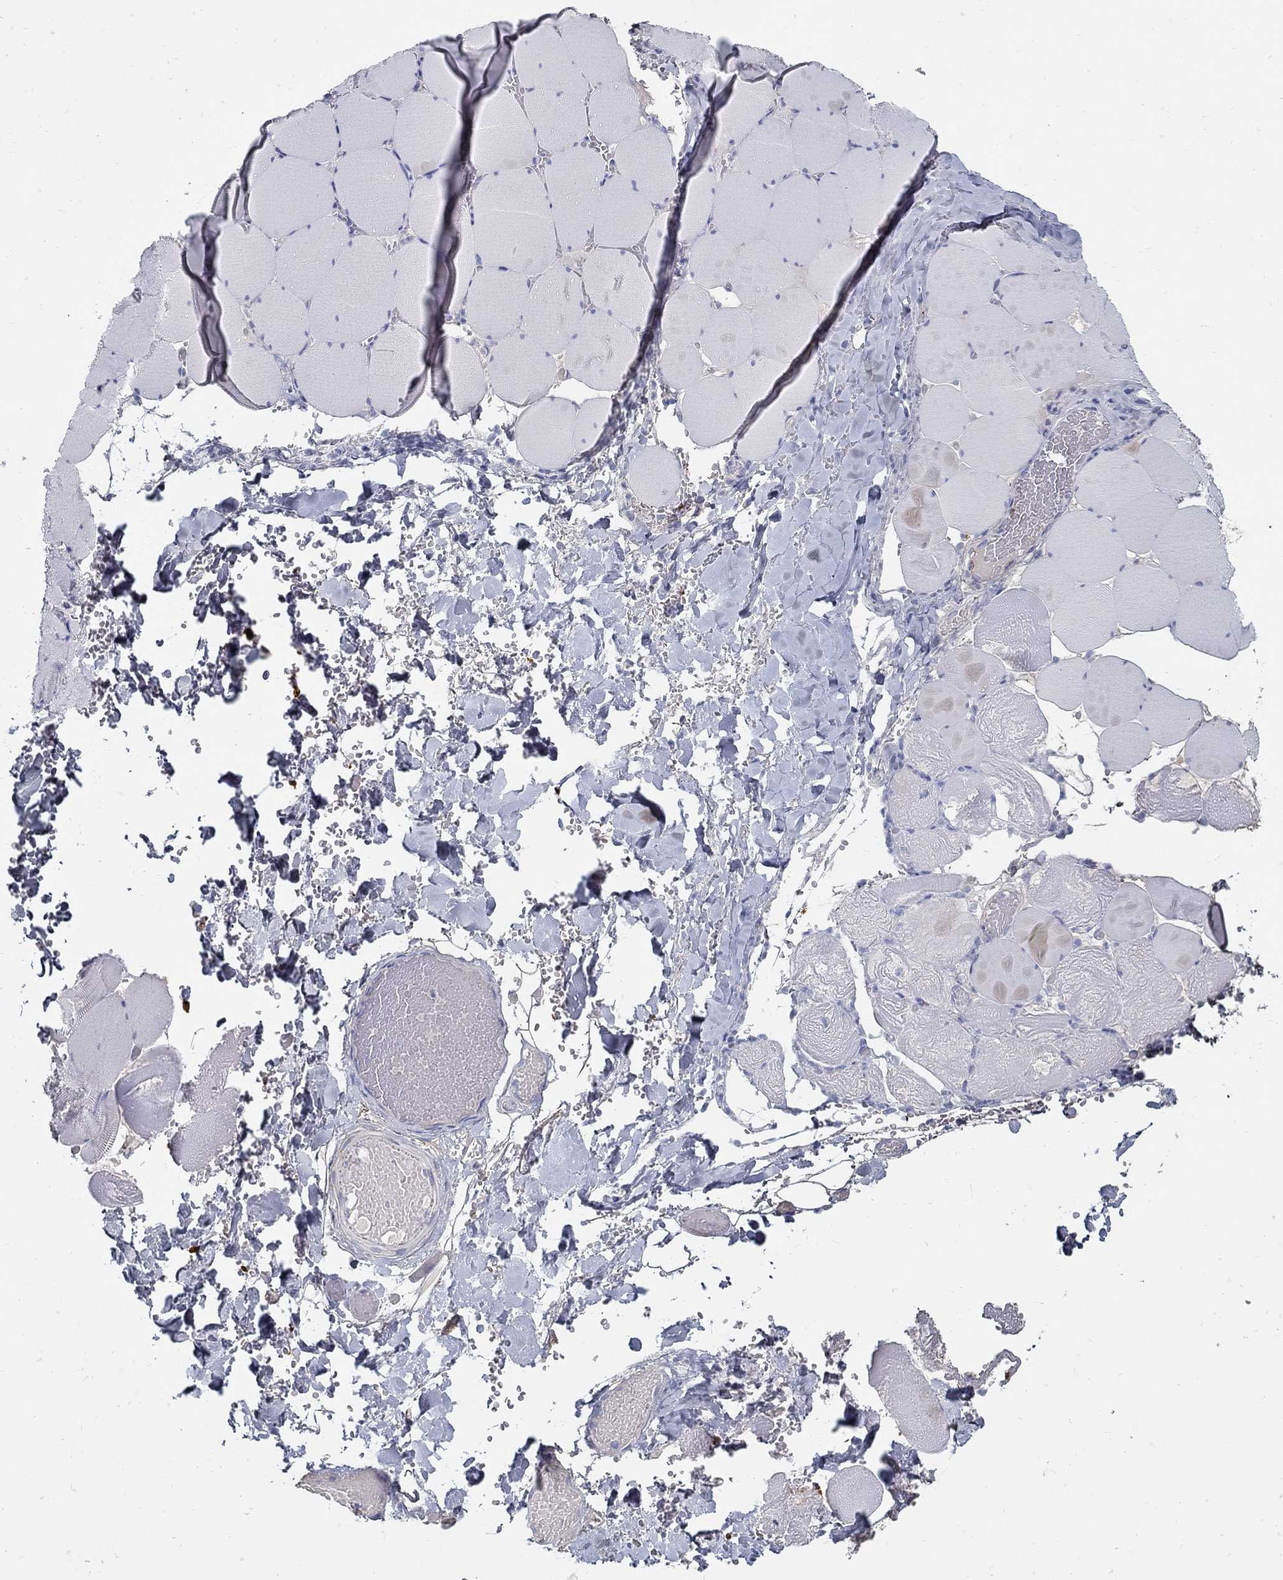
{"staining": {"intensity": "negative", "quantity": "none", "location": "none"}, "tissue": "skeletal muscle", "cell_type": "Myocytes", "image_type": "normal", "snomed": [{"axis": "morphology", "description": "Normal tissue, NOS"}, {"axis": "morphology", "description": "Malignant melanoma, Metastatic site"}, {"axis": "topography", "description": "Skeletal muscle"}], "caption": "This is an IHC photomicrograph of unremarkable skeletal muscle. There is no positivity in myocytes.", "gene": "TGFBI", "patient": {"sex": "male", "age": 50}}